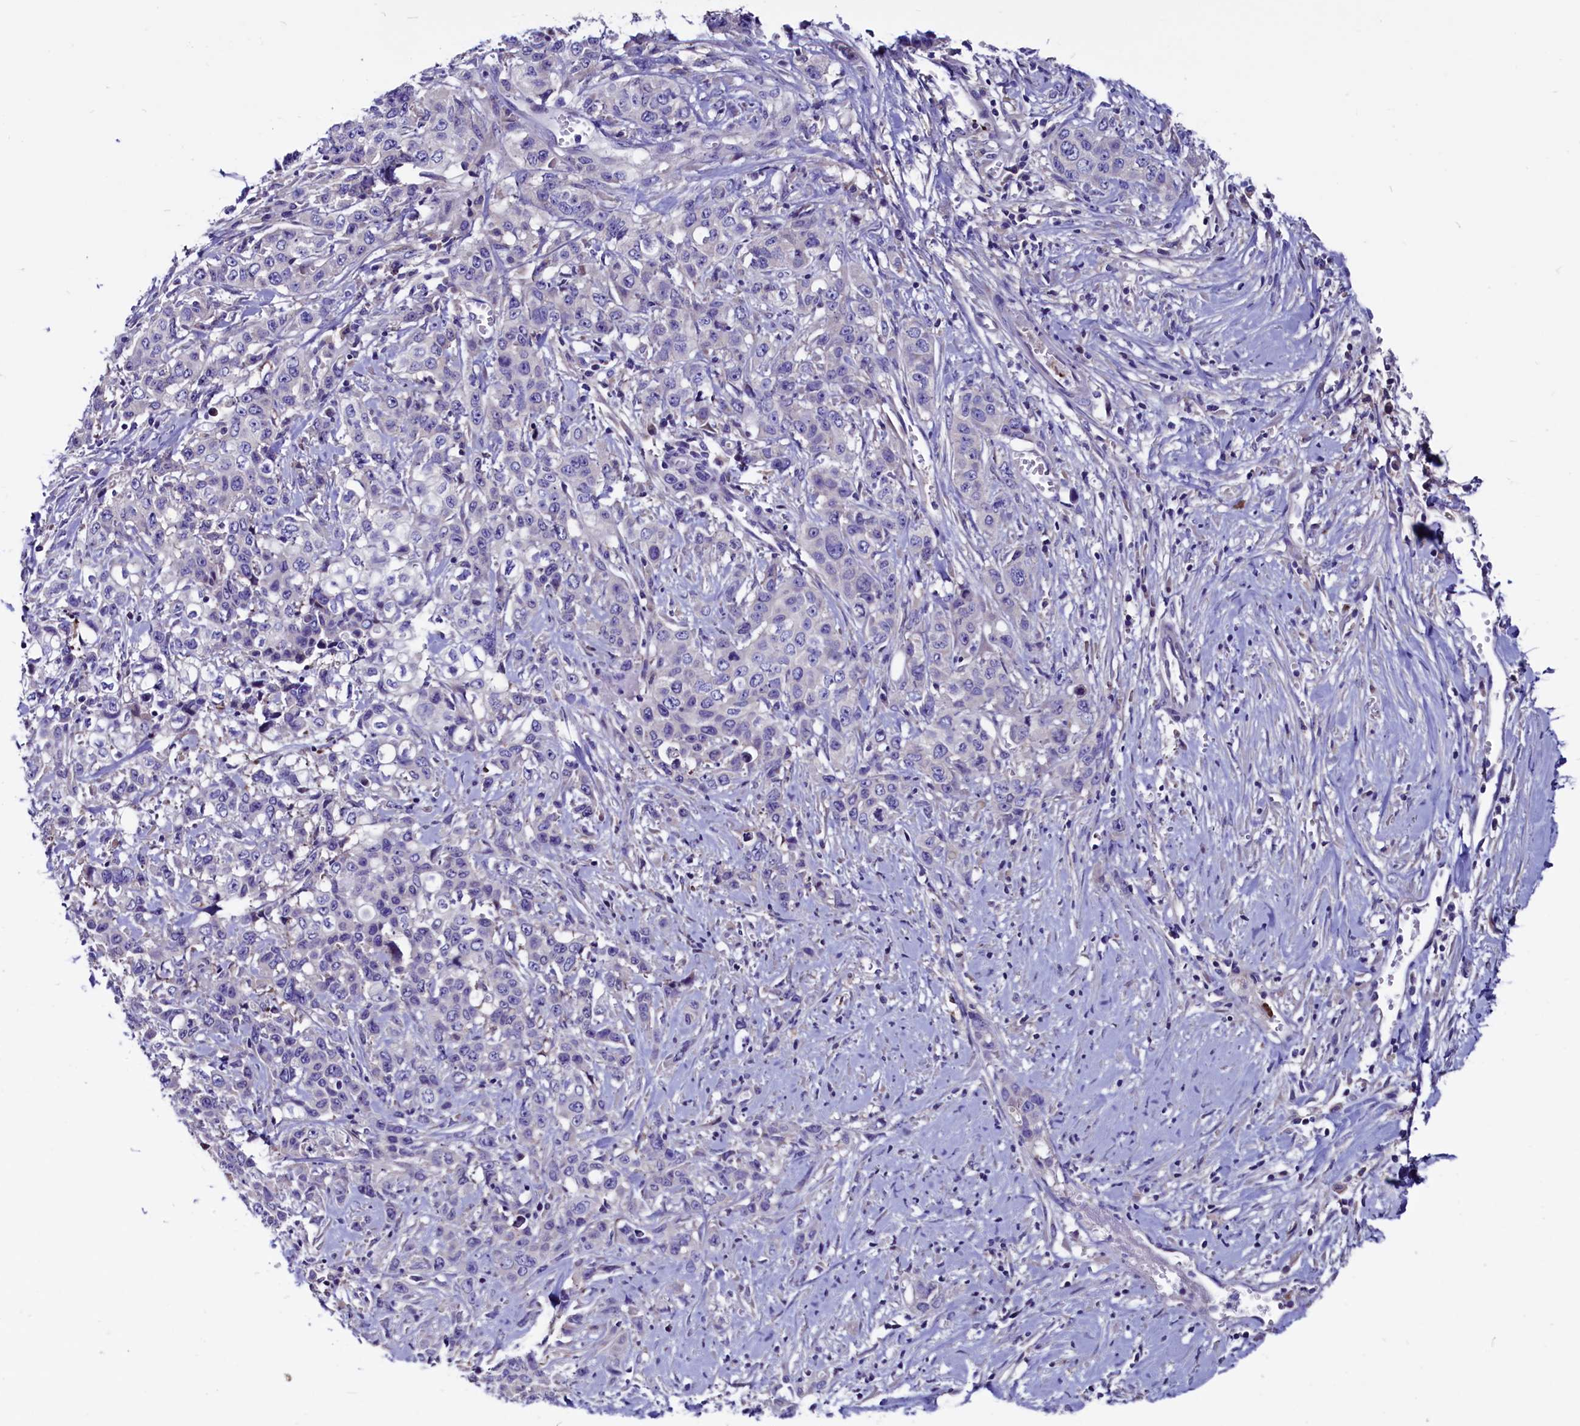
{"staining": {"intensity": "negative", "quantity": "none", "location": "none"}, "tissue": "stomach cancer", "cell_type": "Tumor cells", "image_type": "cancer", "snomed": [{"axis": "morphology", "description": "Adenocarcinoma, NOS"}, {"axis": "topography", "description": "Stomach, upper"}], "caption": "Immunohistochemistry of human stomach cancer (adenocarcinoma) exhibits no expression in tumor cells.", "gene": "CCBE1", "patient": {"sex": "male", "age": 62}}